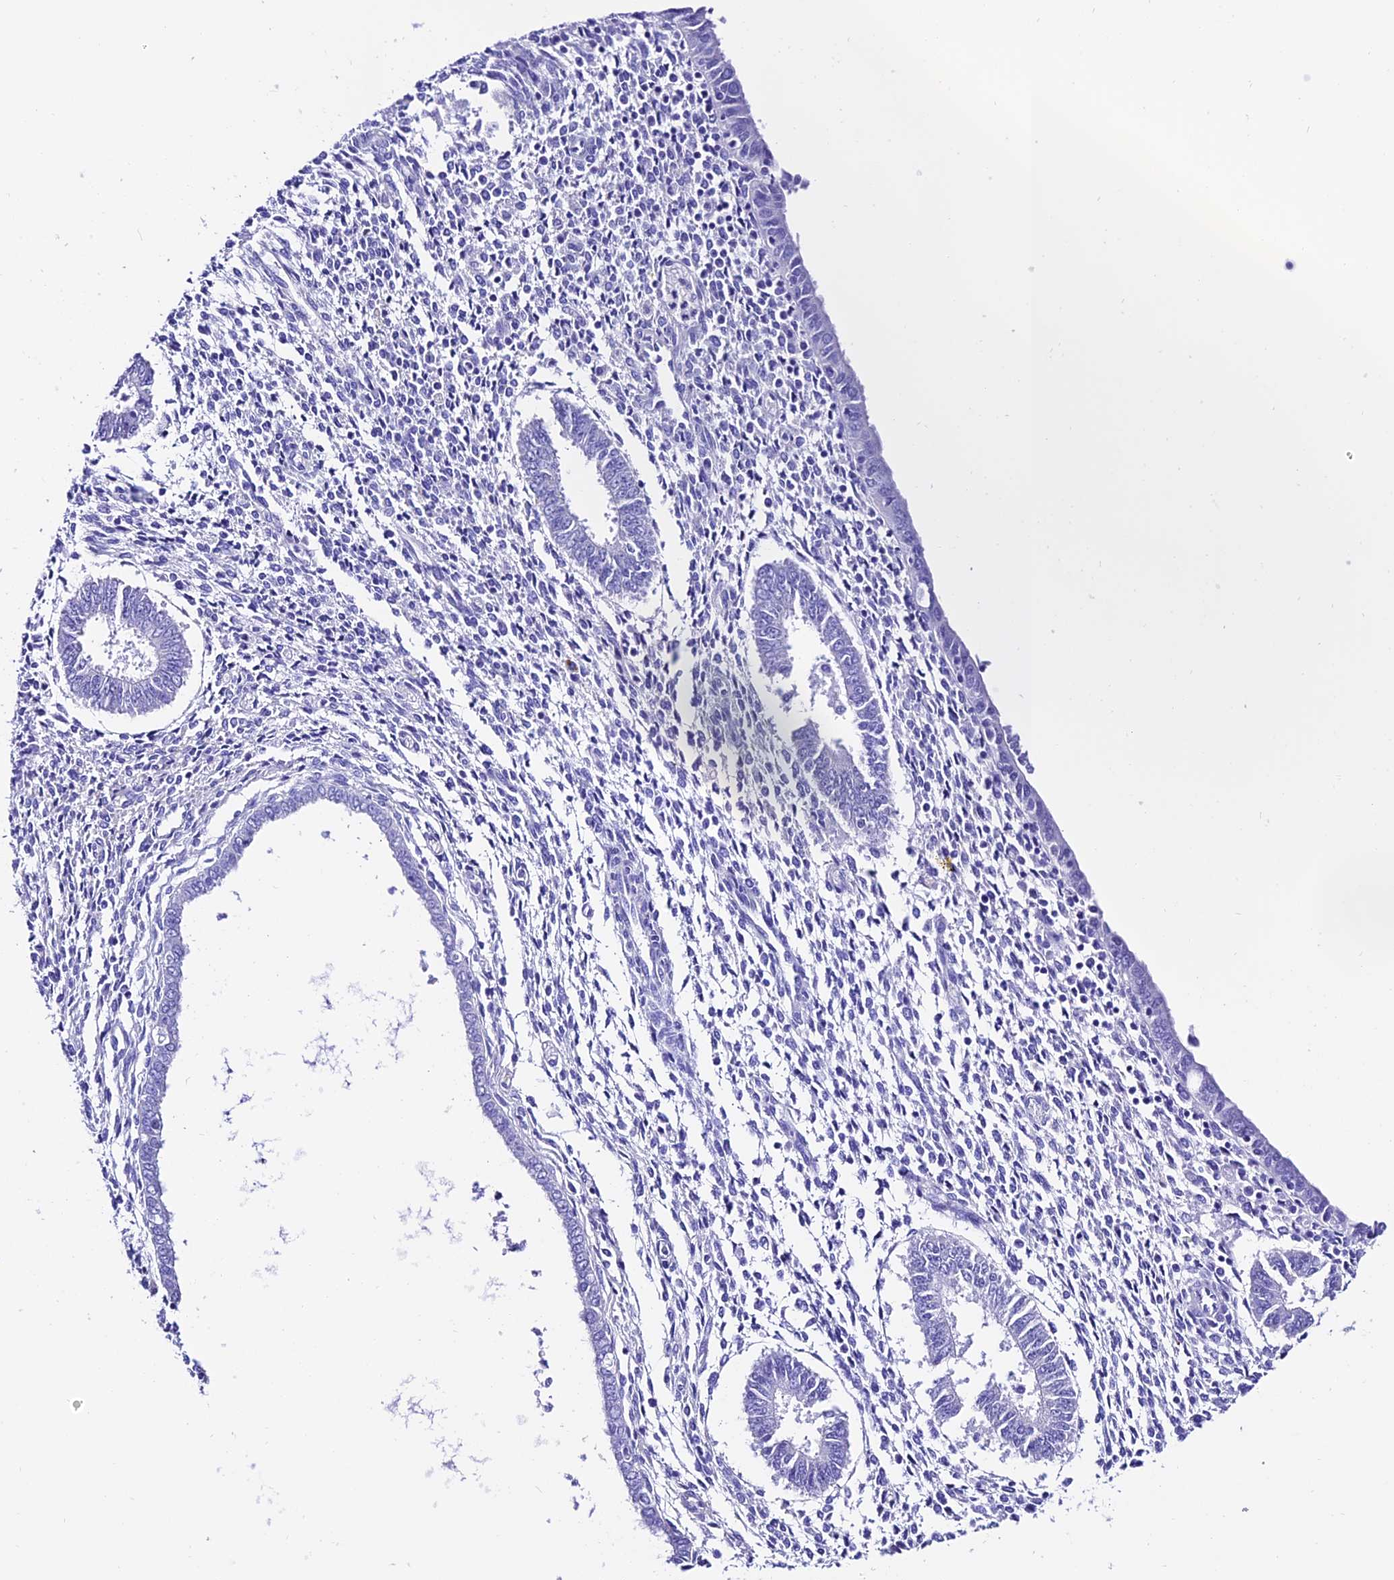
{"staining": {"intensity": "negative", "quantity": "none", "location": "none"}, "tissue": "endometrium", "cell_type": "Cells in endometrial stroma", "image_type": "normal", "snomed": [{"axis": "morphology", "description": "Normal tissue, NOS"}, {"axis": "topography", "description": "Endometrium"}], "caption": "DAB (3,3'-diaminobenzidine) immunohistochemical staining of benign human endometrium exhibits no significant expression in cells in endometrial stroma.", "gene": "TRMT44", "patient": {"sex": "female", "age": 35}}